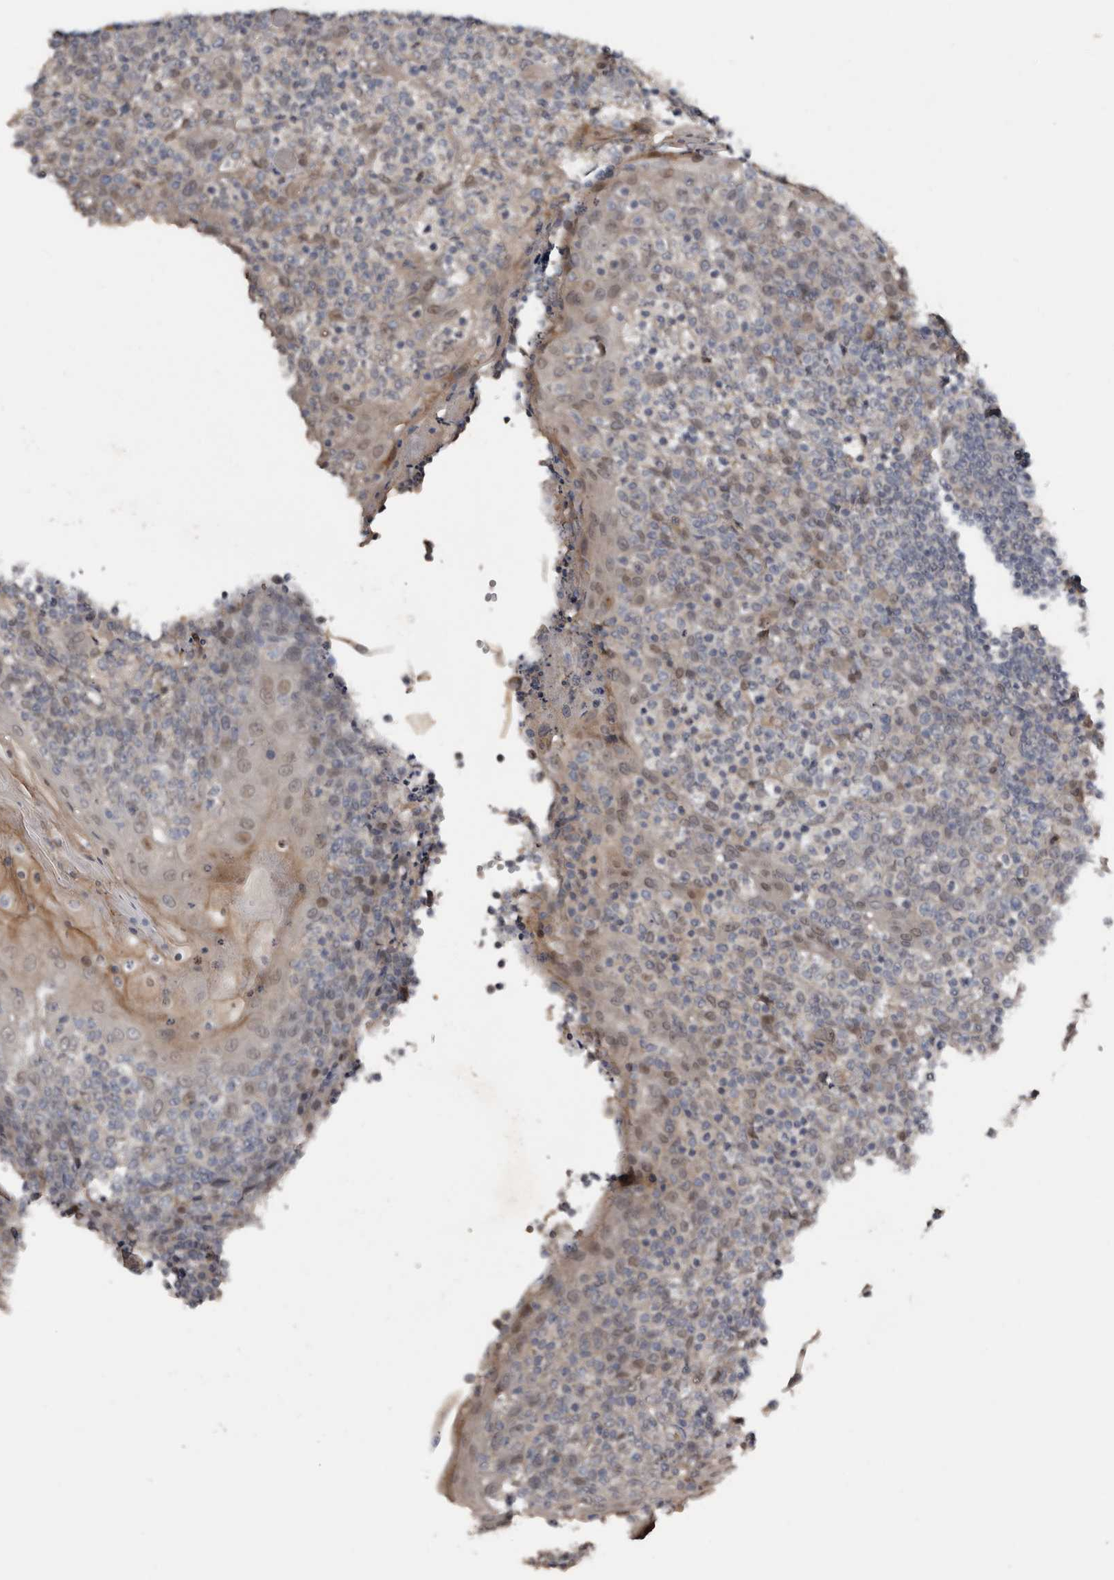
{"staining": {"intensity": "negative", "quantity": "none", "location": "none"}, "tissue": "tonsil", "cell_type": "Germinal center cells", "image_type": "normal", "snomed": [{"axis": "morphology", "description": "Normal tissue, NOS"}, {"axis": "topography", "description": "Tonsil"}], "caption": "Immunohistochemical staining of benign tonsil exhibits no significant staining in germinal center cells. (IHC, brightfield microscopy, high magnification).", "gene": "RBKS", "patient": {"sex": "female", "age": 19}}